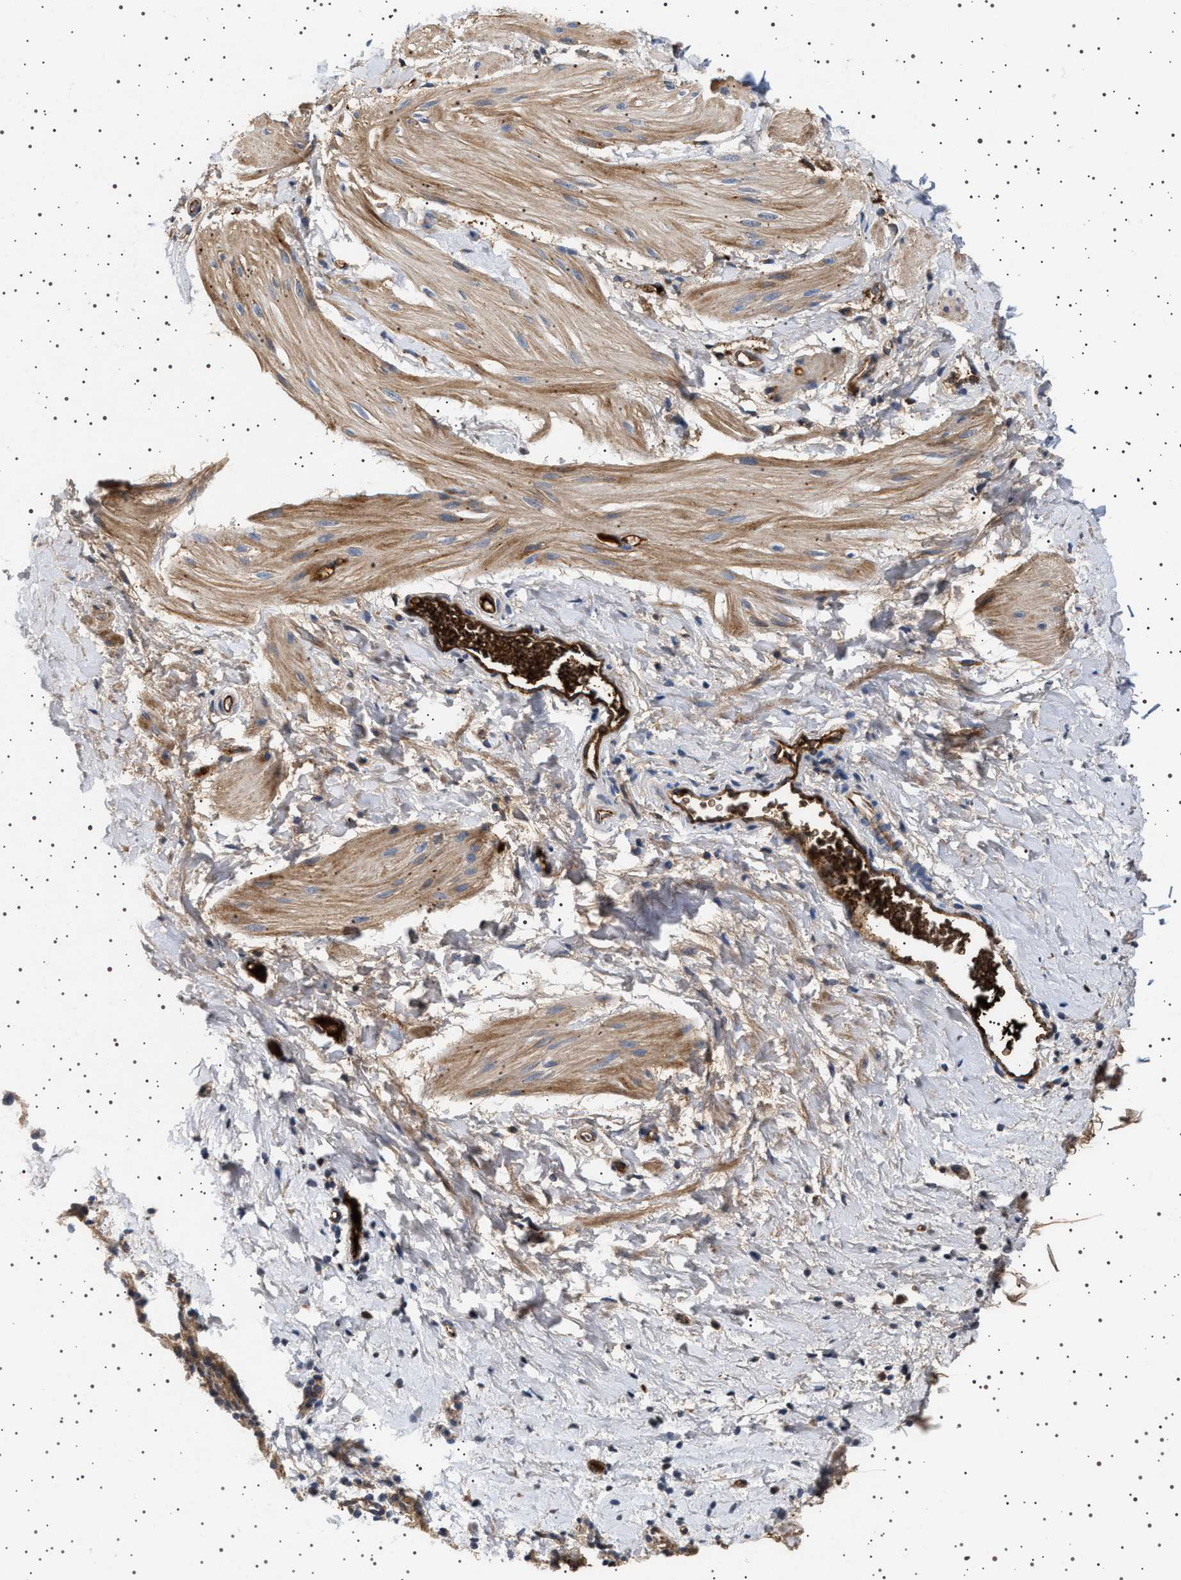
{"staining": {"intensity": "moderate", "quantity": ">75%", "location": "cytoplasmic/membranous"}, "tissue": "smooth muscle", "cell_type": "Smooth muscle cells", "image_type": "normal", "snomed": [{"axis": "morphology", "description": "Normal tissue, NOS"}, {"axis": "topography", "description": "Smooth muscle"}], "caption": "IHC photomicrograph of unremarkable human smooth muscle stained for a protein (brown), which demonstrates medium levels of moderate cytoplasmic/membranous positivity in approximately >75% of smooth muscle cells.", "gene": "FICD", "patient": {"sex": "male", "age": 16}}